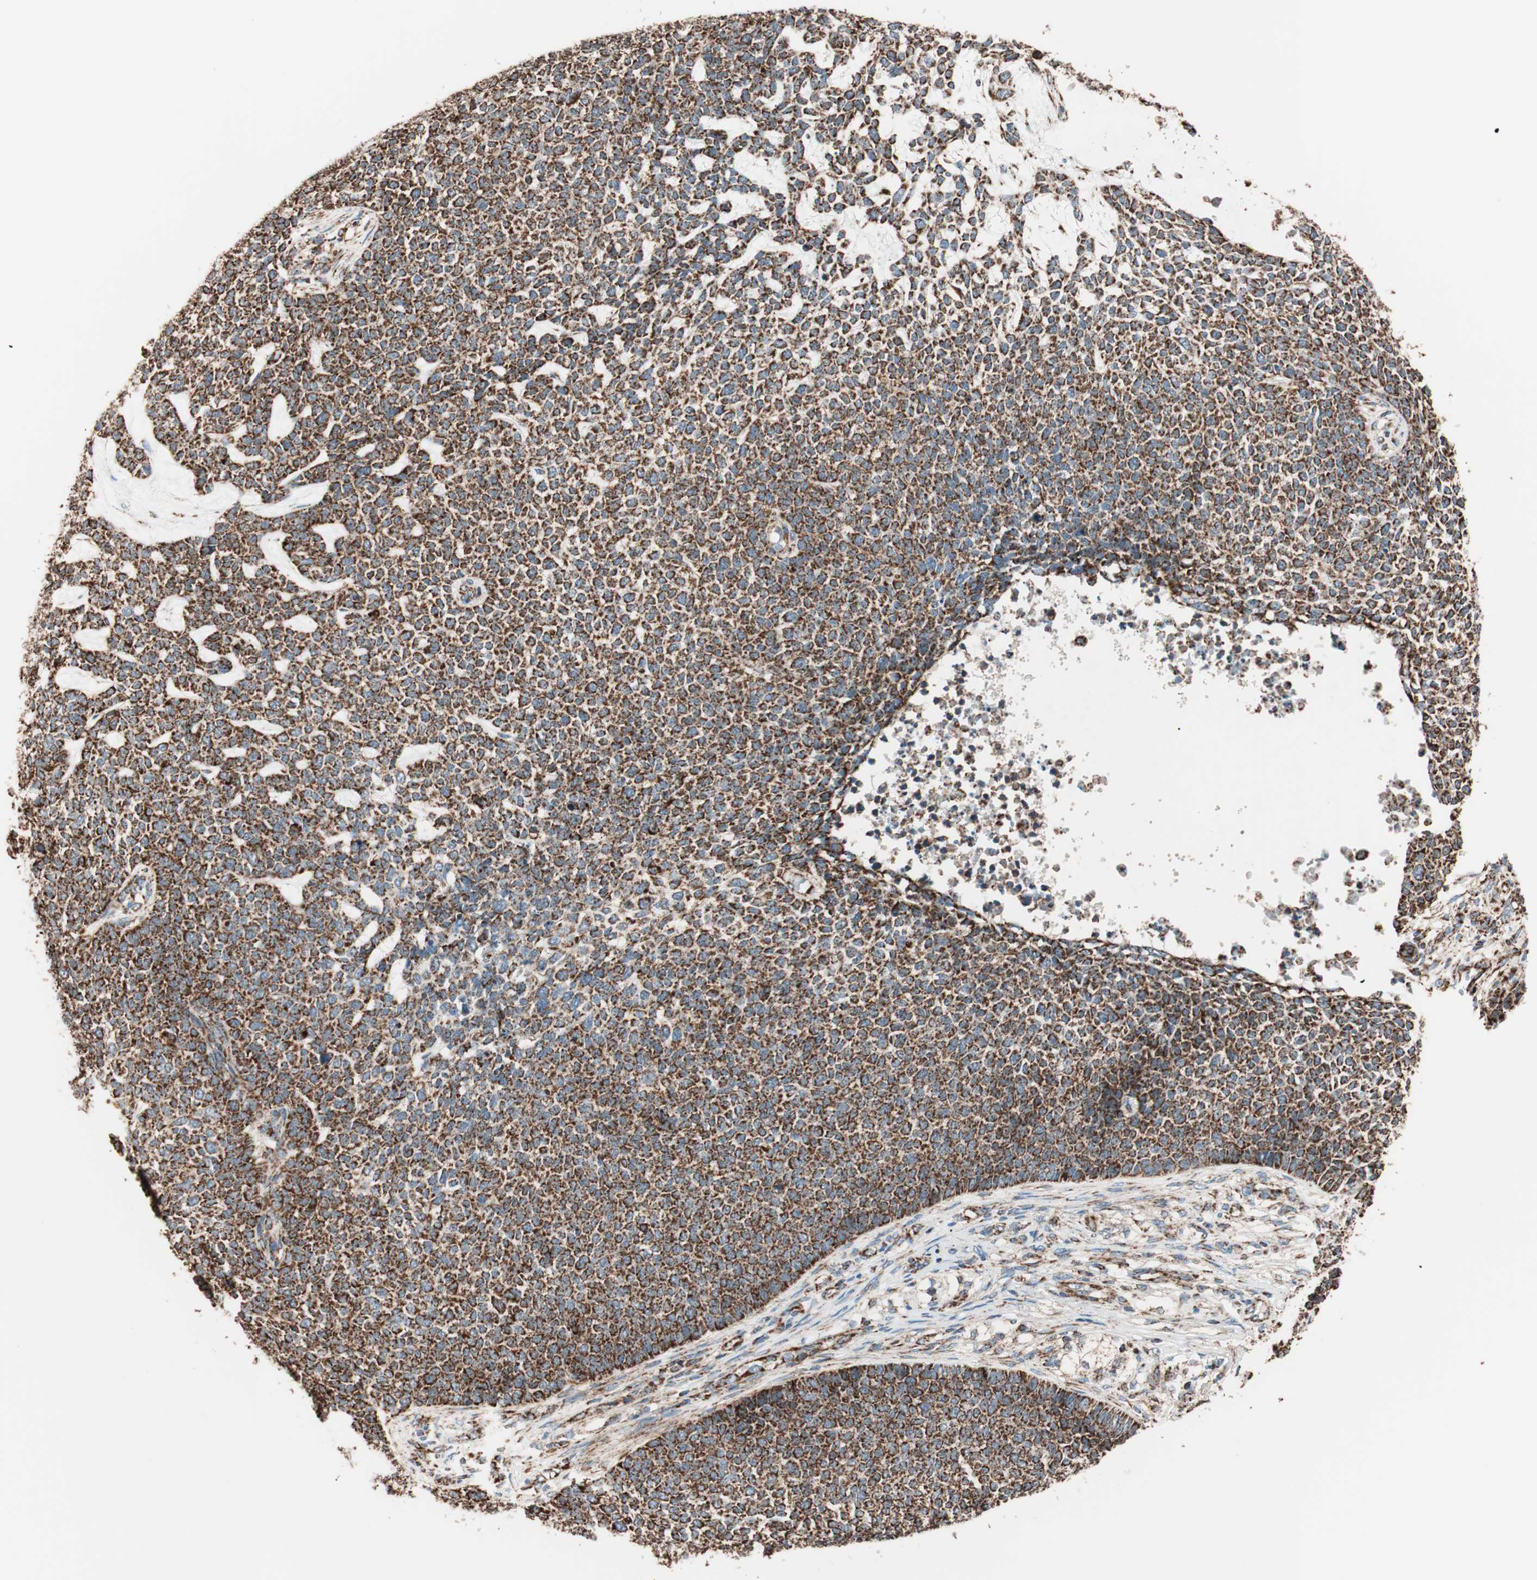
{"staining": {"intensity": "strong", "quantity": ">75%", "location": "cytoplasmic/membranous"}, "tissue": "skin cancer", "cell_type": "Tumor cells", "image_type": "cancer", "snomed": [{"axis": "morphology", "description": "Basal cell carcinoma"}, {"axis": "topography", "description": "Skin"}], "caption": "High-magnification brightfield microscopy of skin cancer stained with DAB (3,3'-diaminobenzidine) (brown) and counterstained with hematoxylin (blue). tumor cells exhibit strong cytoplasmic/membranous staining is appreciated in approximately>75% of cells.", "gene": "TOMM22", "patient": {"sex": "female", "age": 84}}